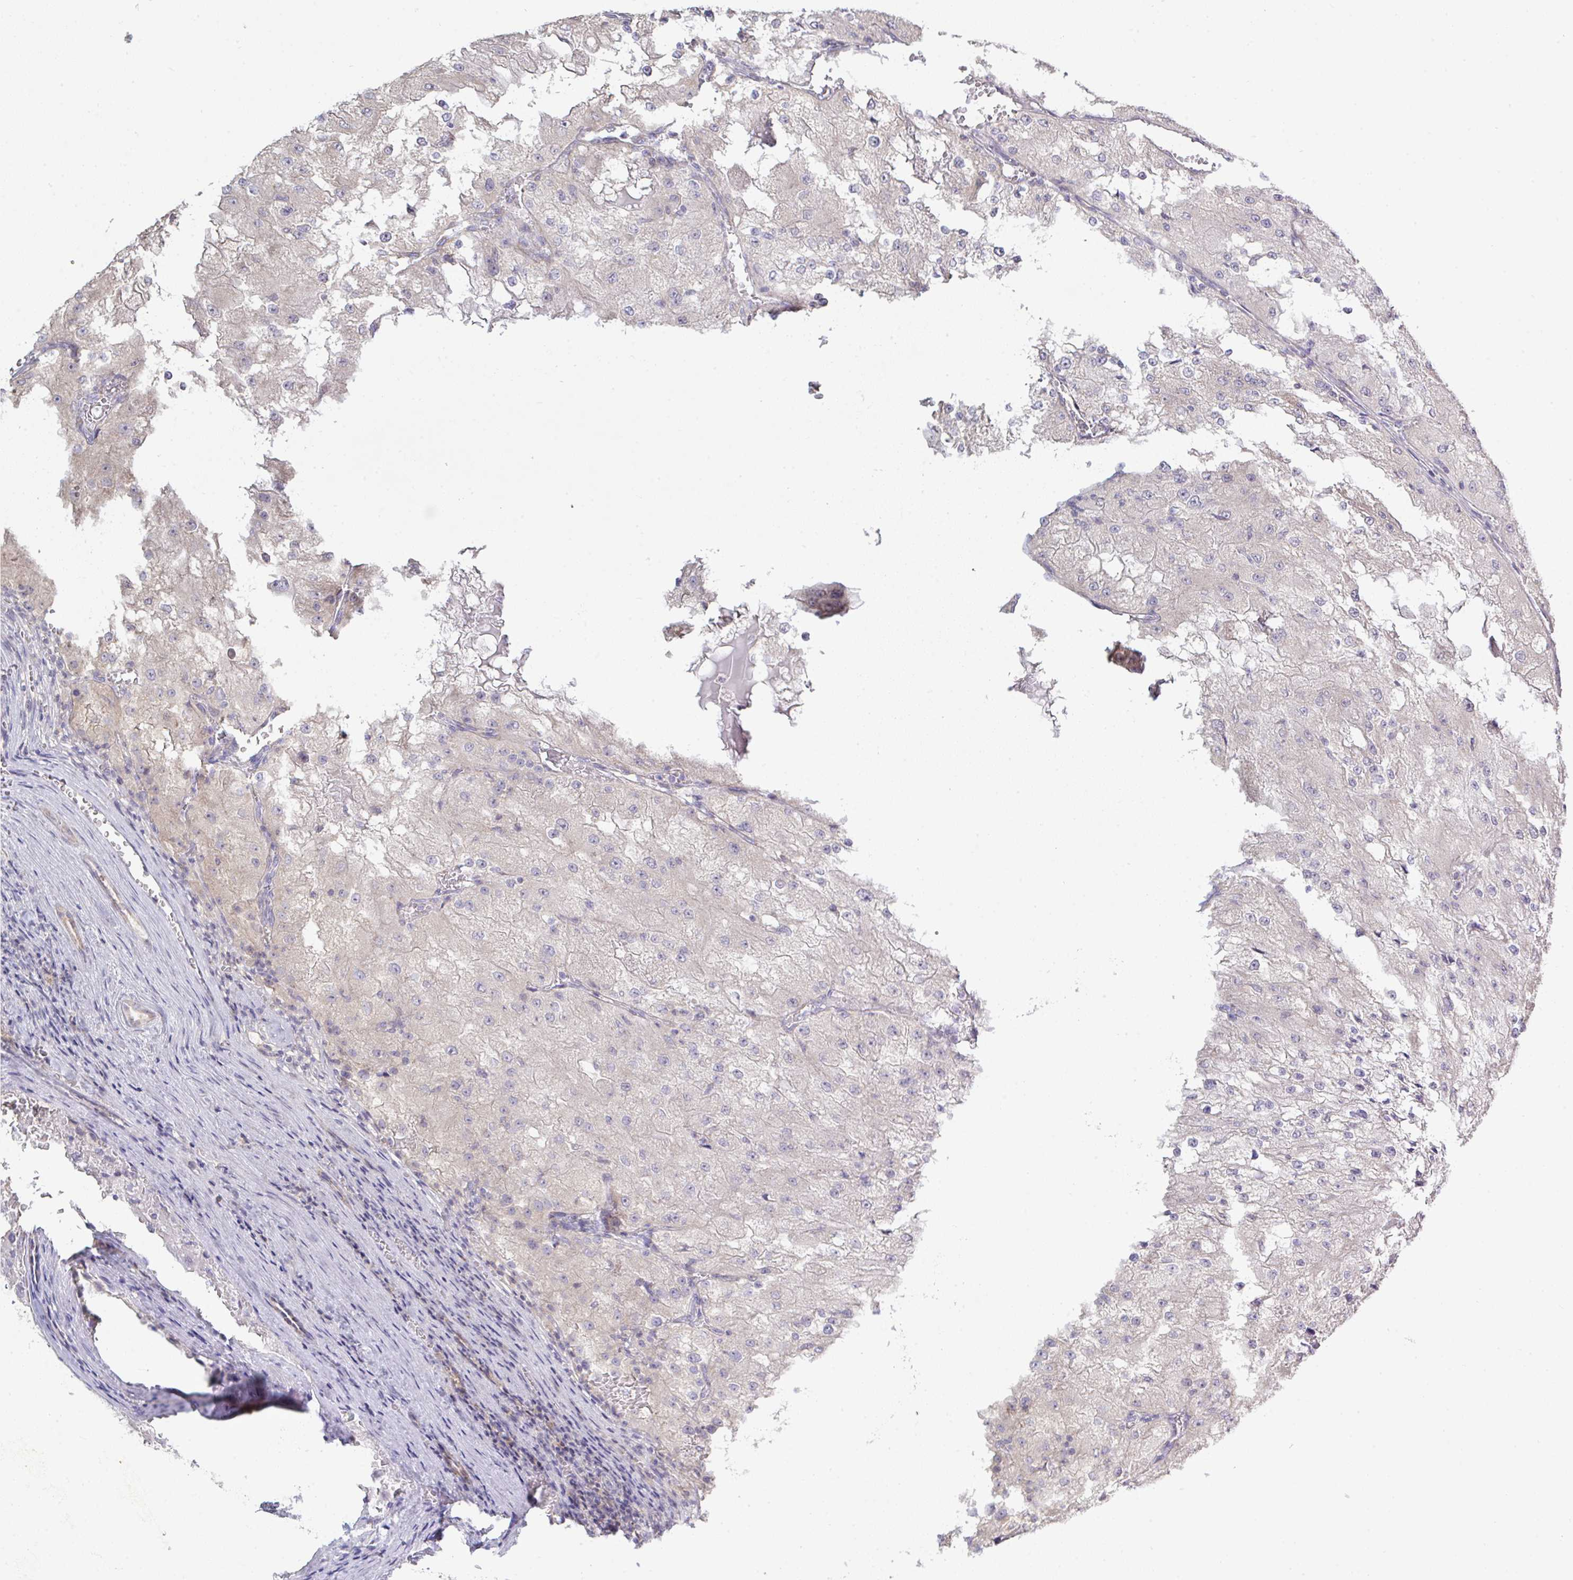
{"staining": {"intensity": "negative", "quantity": "none", "location": "none"}, "tissue": "renal cancer", "cell_type": "Tumor cells", "image_type": "cancer", "snomed": [{"axis": "morphology", "description": "Adenocarcinoma, NOS"}, {"axis": "topography", "description": "Kidney"}], "caption": "DAB (3,3'-diaminobenzidine) immunohistochemical staining of human renal cancer (adenocarcinoma) reveals no significant staining in tumor cells.", "gene": "NDUFA7", "patient": {"sex": "female", "age": 74}}